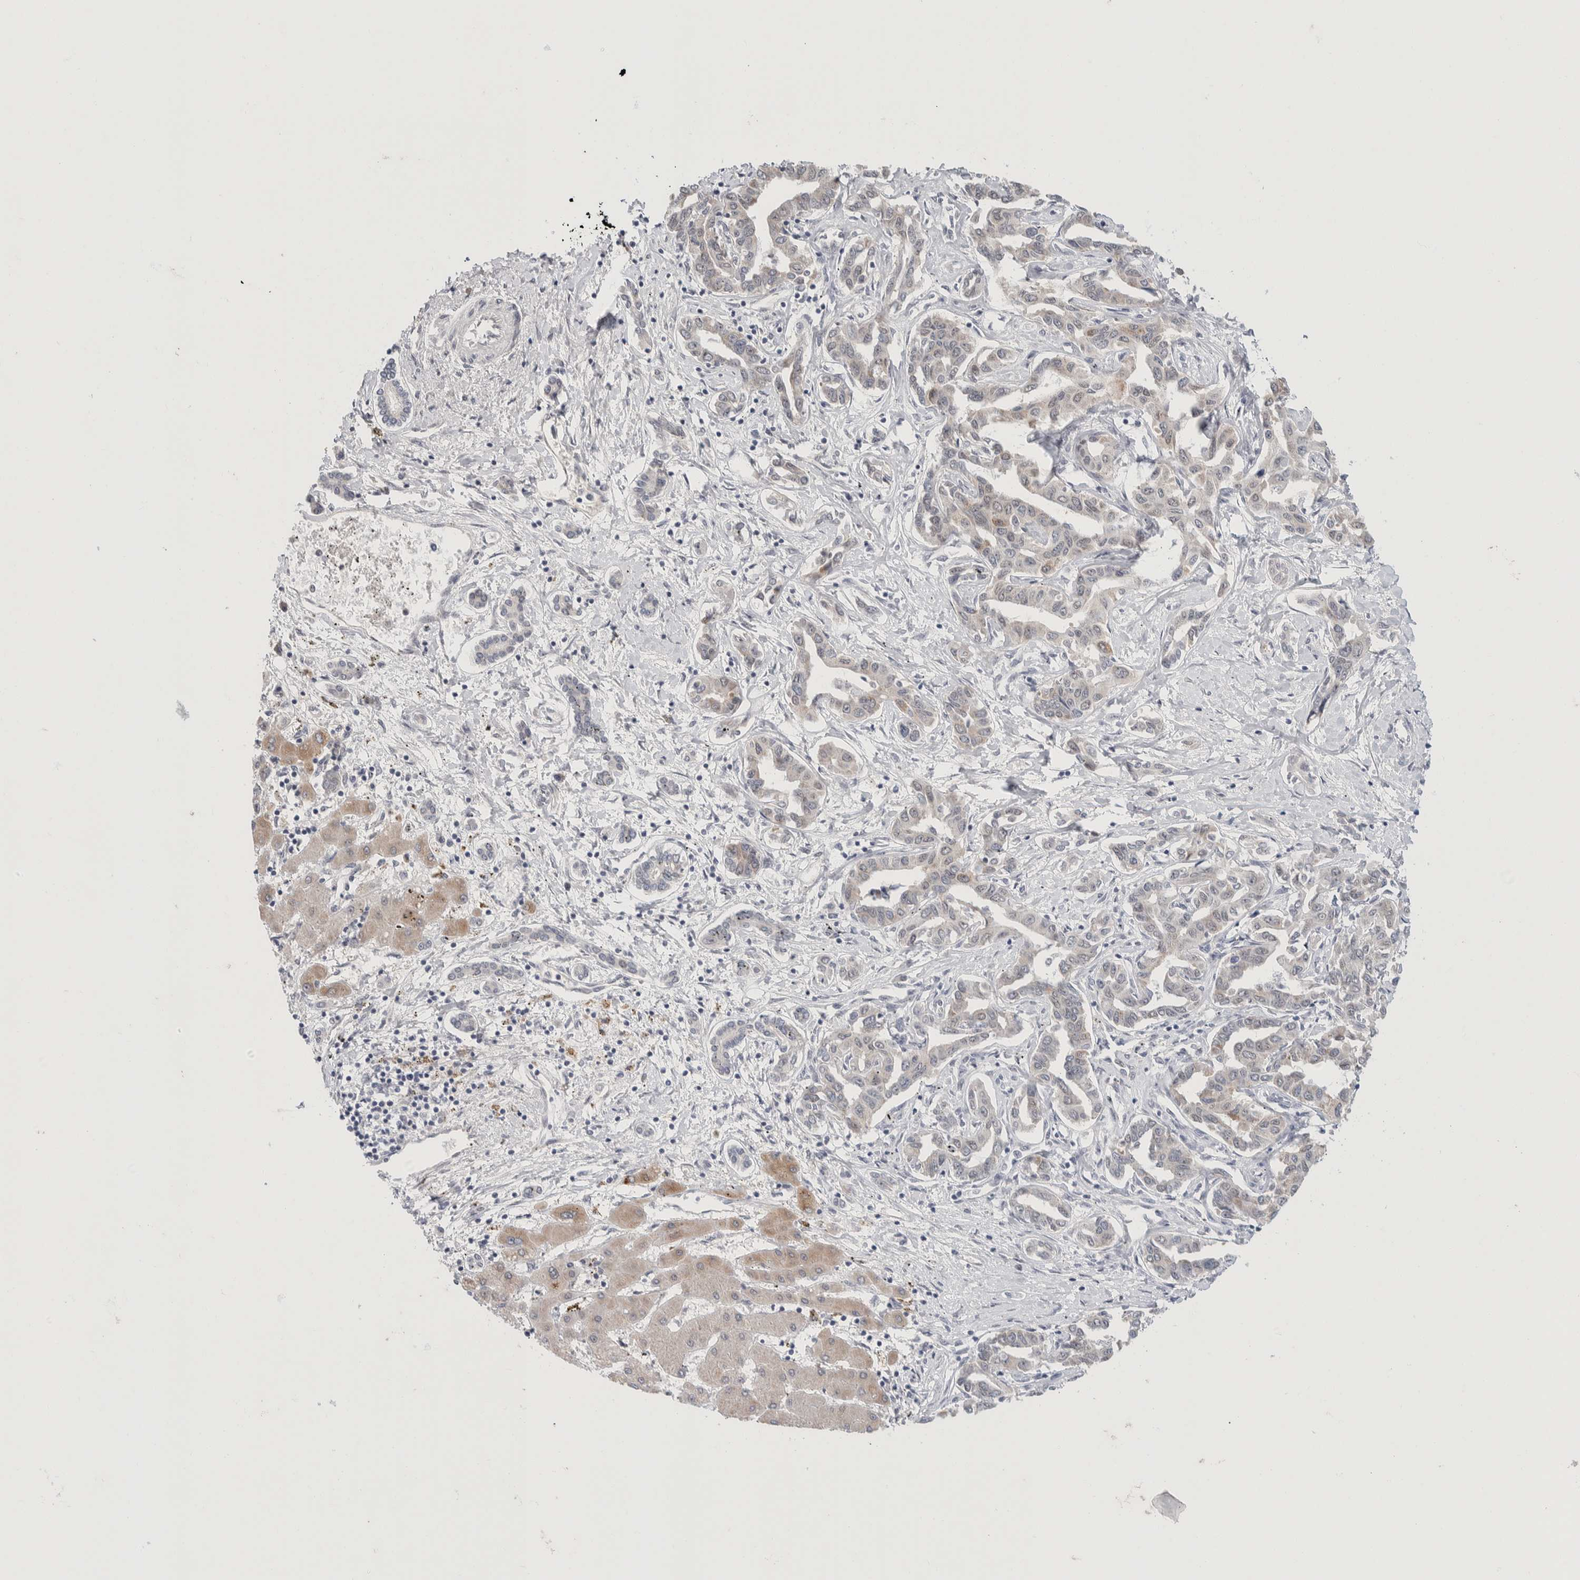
{"staining": {"intensity": "negative", "quantity": "none", "location": "none"}, "tissue": "liver cancer", "cell_type": "Tumor cells", "image_type": "cancer", "snomed": [{"axis": "morphology", "description": "Cholangiocarcinoma"}, {"axis": "topography", "description": "Liver"}], "caption": "The micrograph shows no staining of tumor cells in liver cholangiocarcinoma. (DAB immunohistochemistry (IHC), high magnification).", "gene": "CRAT", "patient": {"sex": "male", "age": 59}}